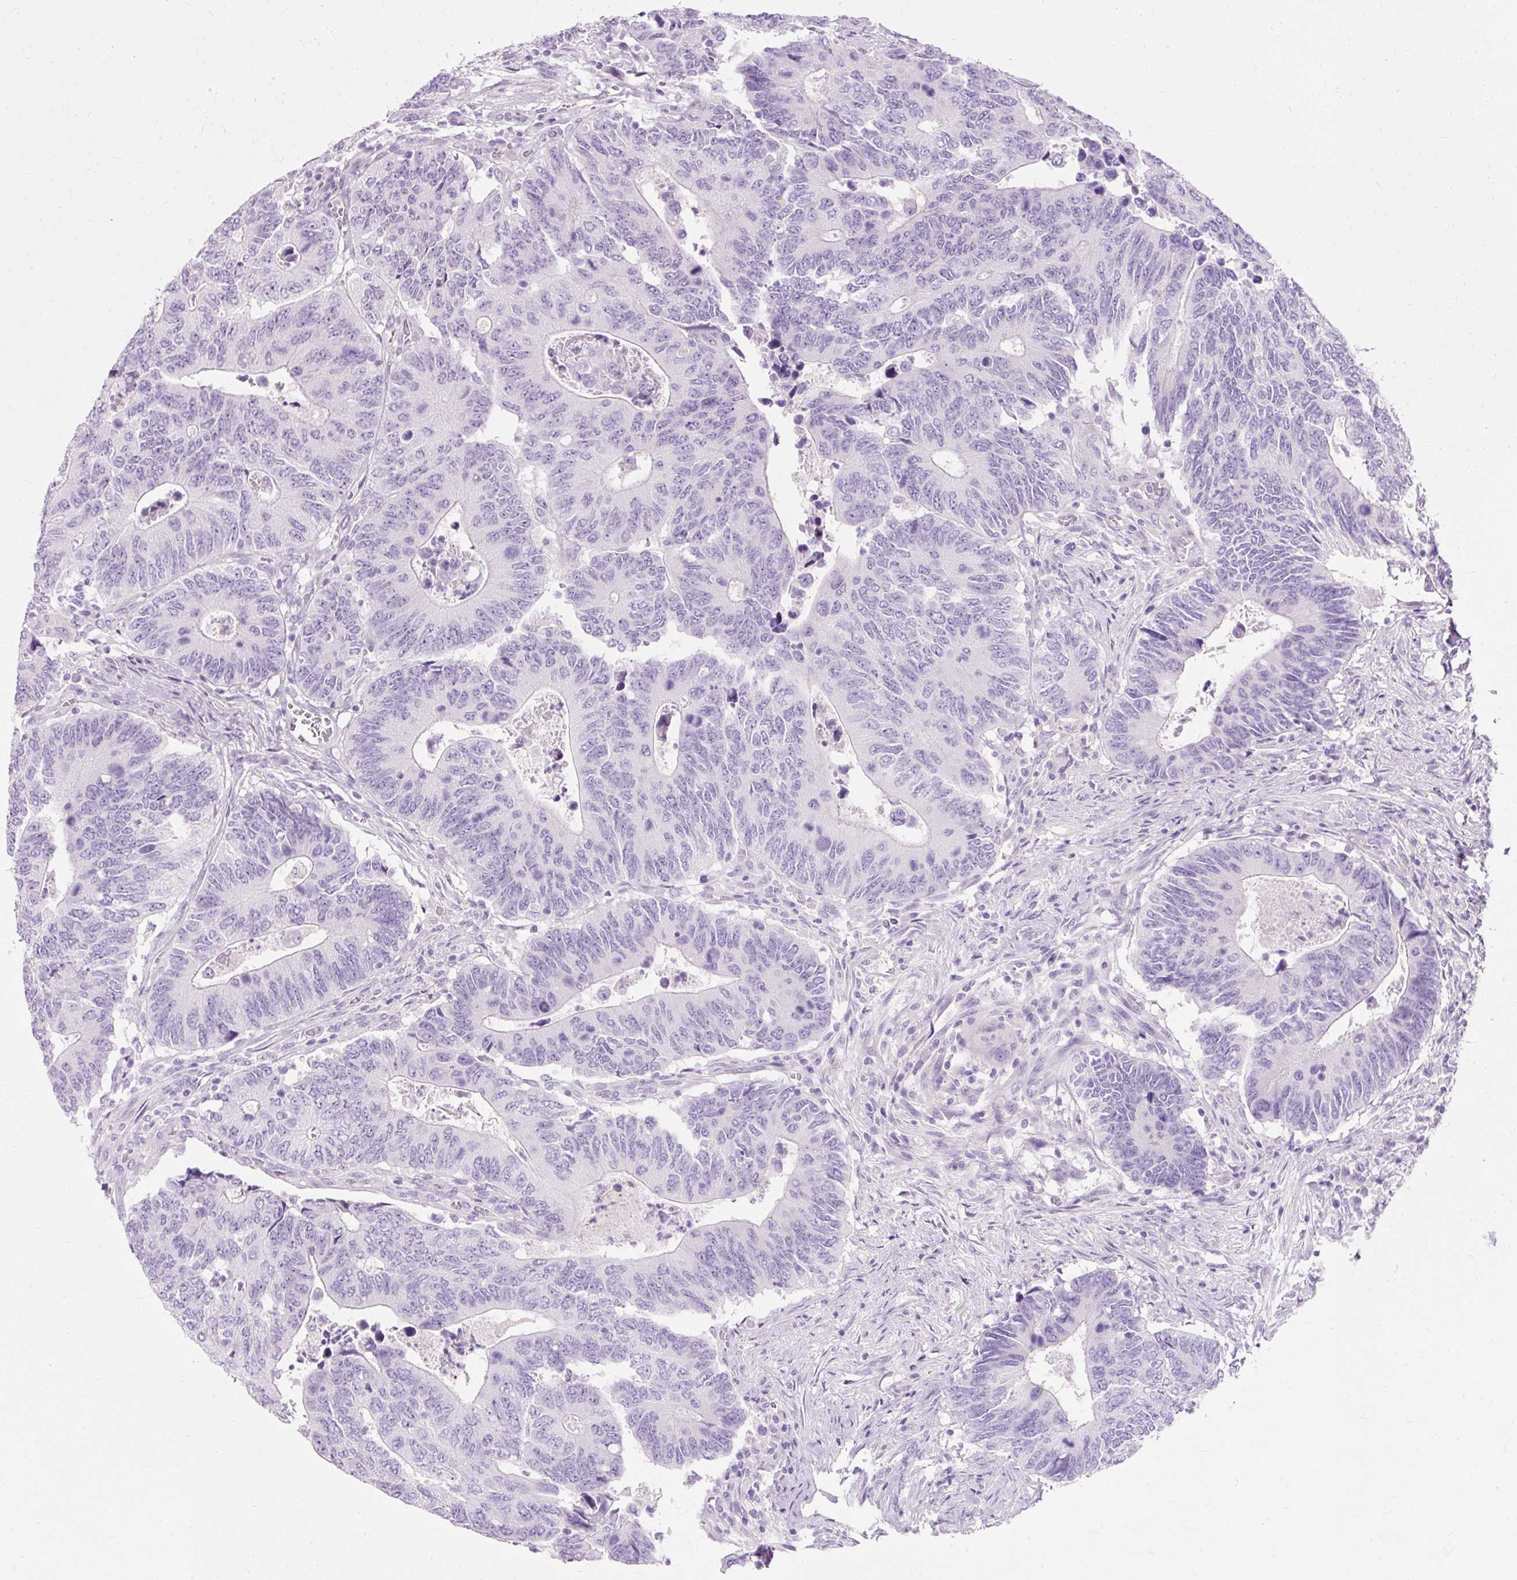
{"staining": {"intensity": "negative", "quantity": "none", "location": "none"}, "tissue": "colorectal cancer", "cell_type": "Tumor cells", "image_type": "cancer", "snomed": [{"axis": "morphology", "description": "Adenocarcinoma, NOS"}, {"axis": "topography", "description": "Colon"}], "caption": "Colorectal adenocarcinoma was stained to show a protein in brown. There is no significant positivity in tumor cells. The staining is performed using DAB brown chromogen with nuclei counter-stained in using hematoxylin.", "gene": "TMEM213", "patient": {"sex": "male", "age": 87}}